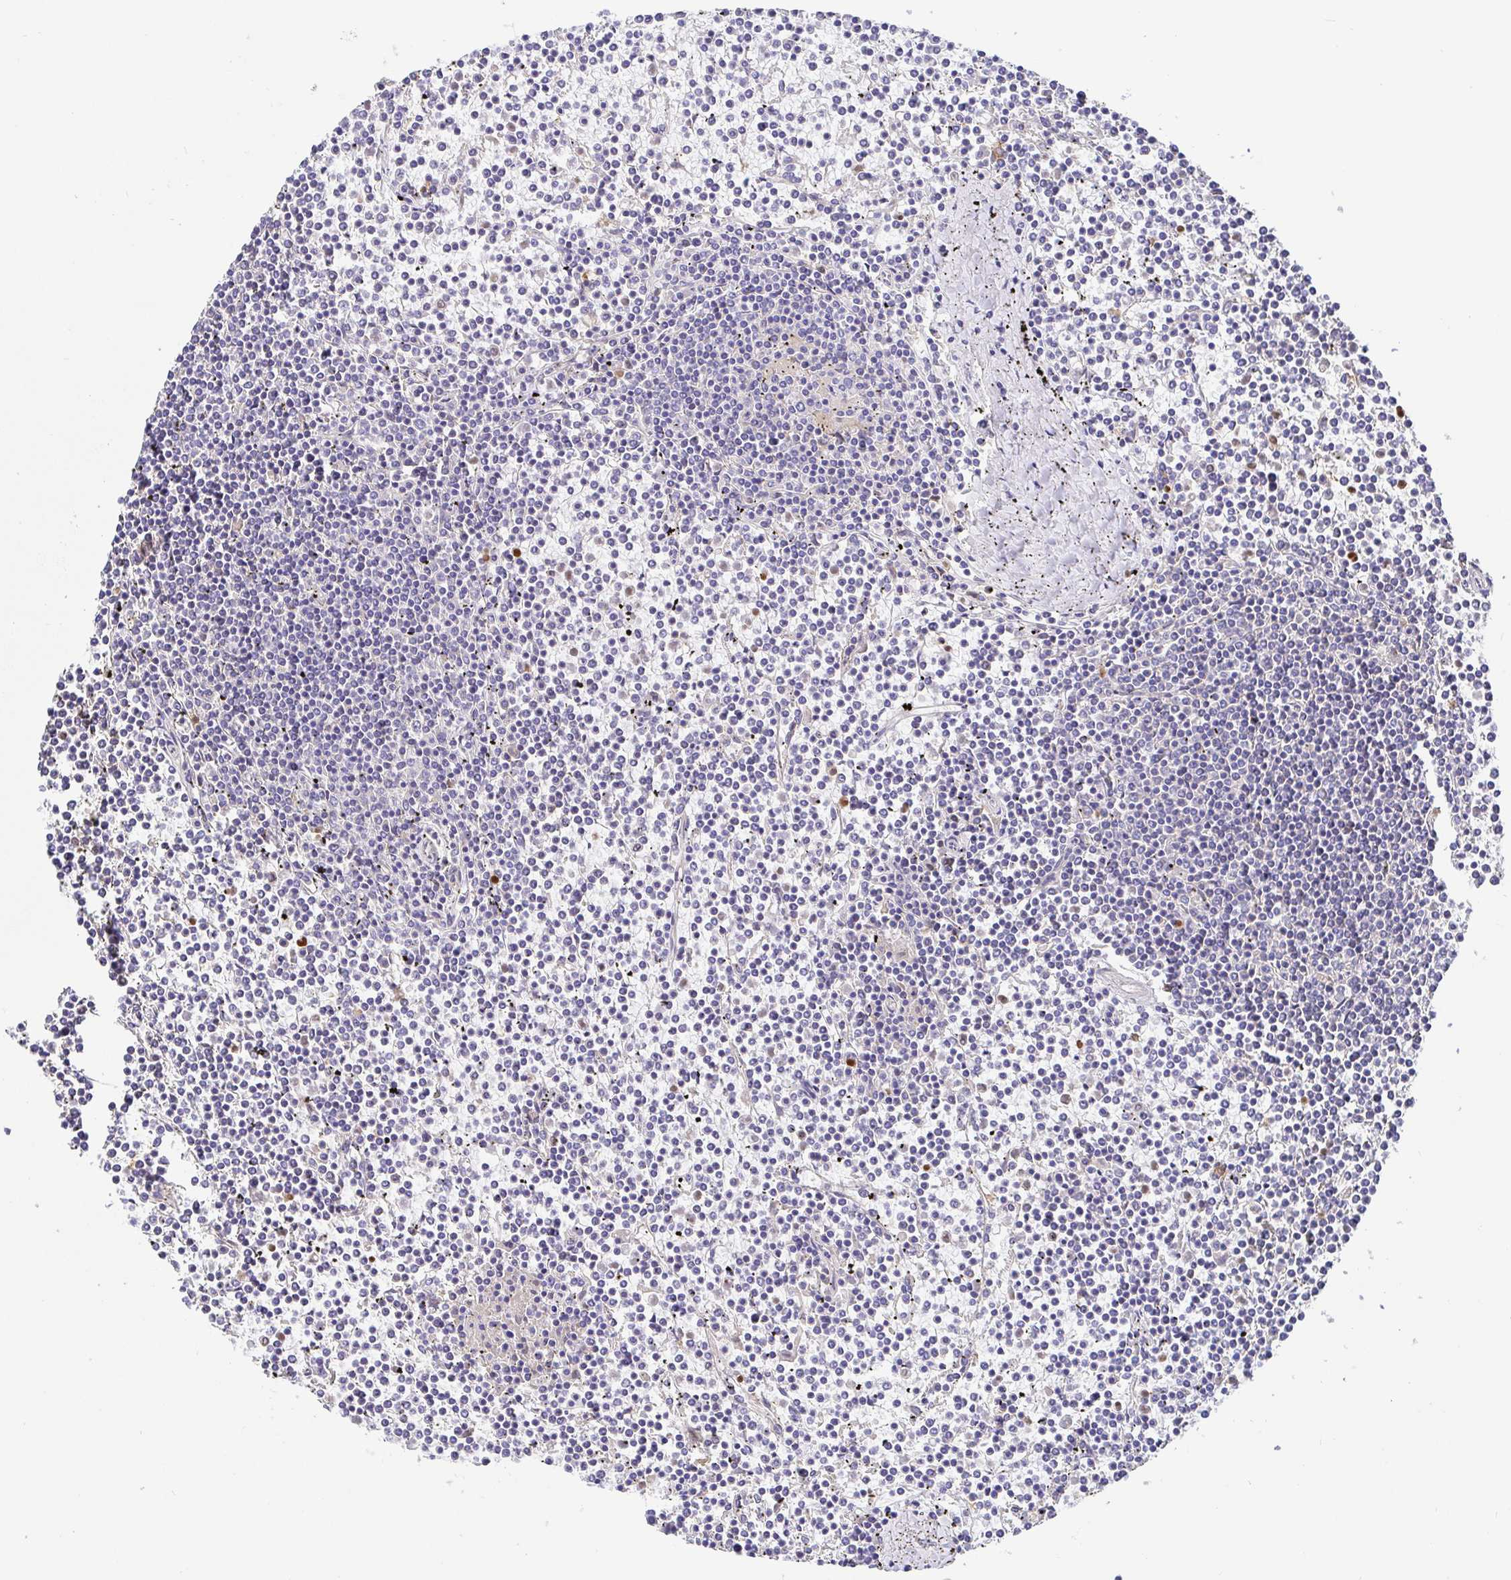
{"staining": {"intensity": "negative", "quantity": "none", "location": "none"}, "tissue": "lymphoma", "cell_type": "Tumor cells", "image_type": "cancer", "snomed": [{"axis": "morphology", "description": "Malignant lymphoma, non-Hodgkin's type, Low grade"}, {"axis": "topography", "description": "Spleen"}], "caption": "This is a micrograph of immunohistochemistry staining of malignant lymphoma, non-Hodgkin's type (low-grade), which shows no positivity in tumor cells.", "gene": "GOLGA1", "patient": {"sex": "female", "age": 19}}